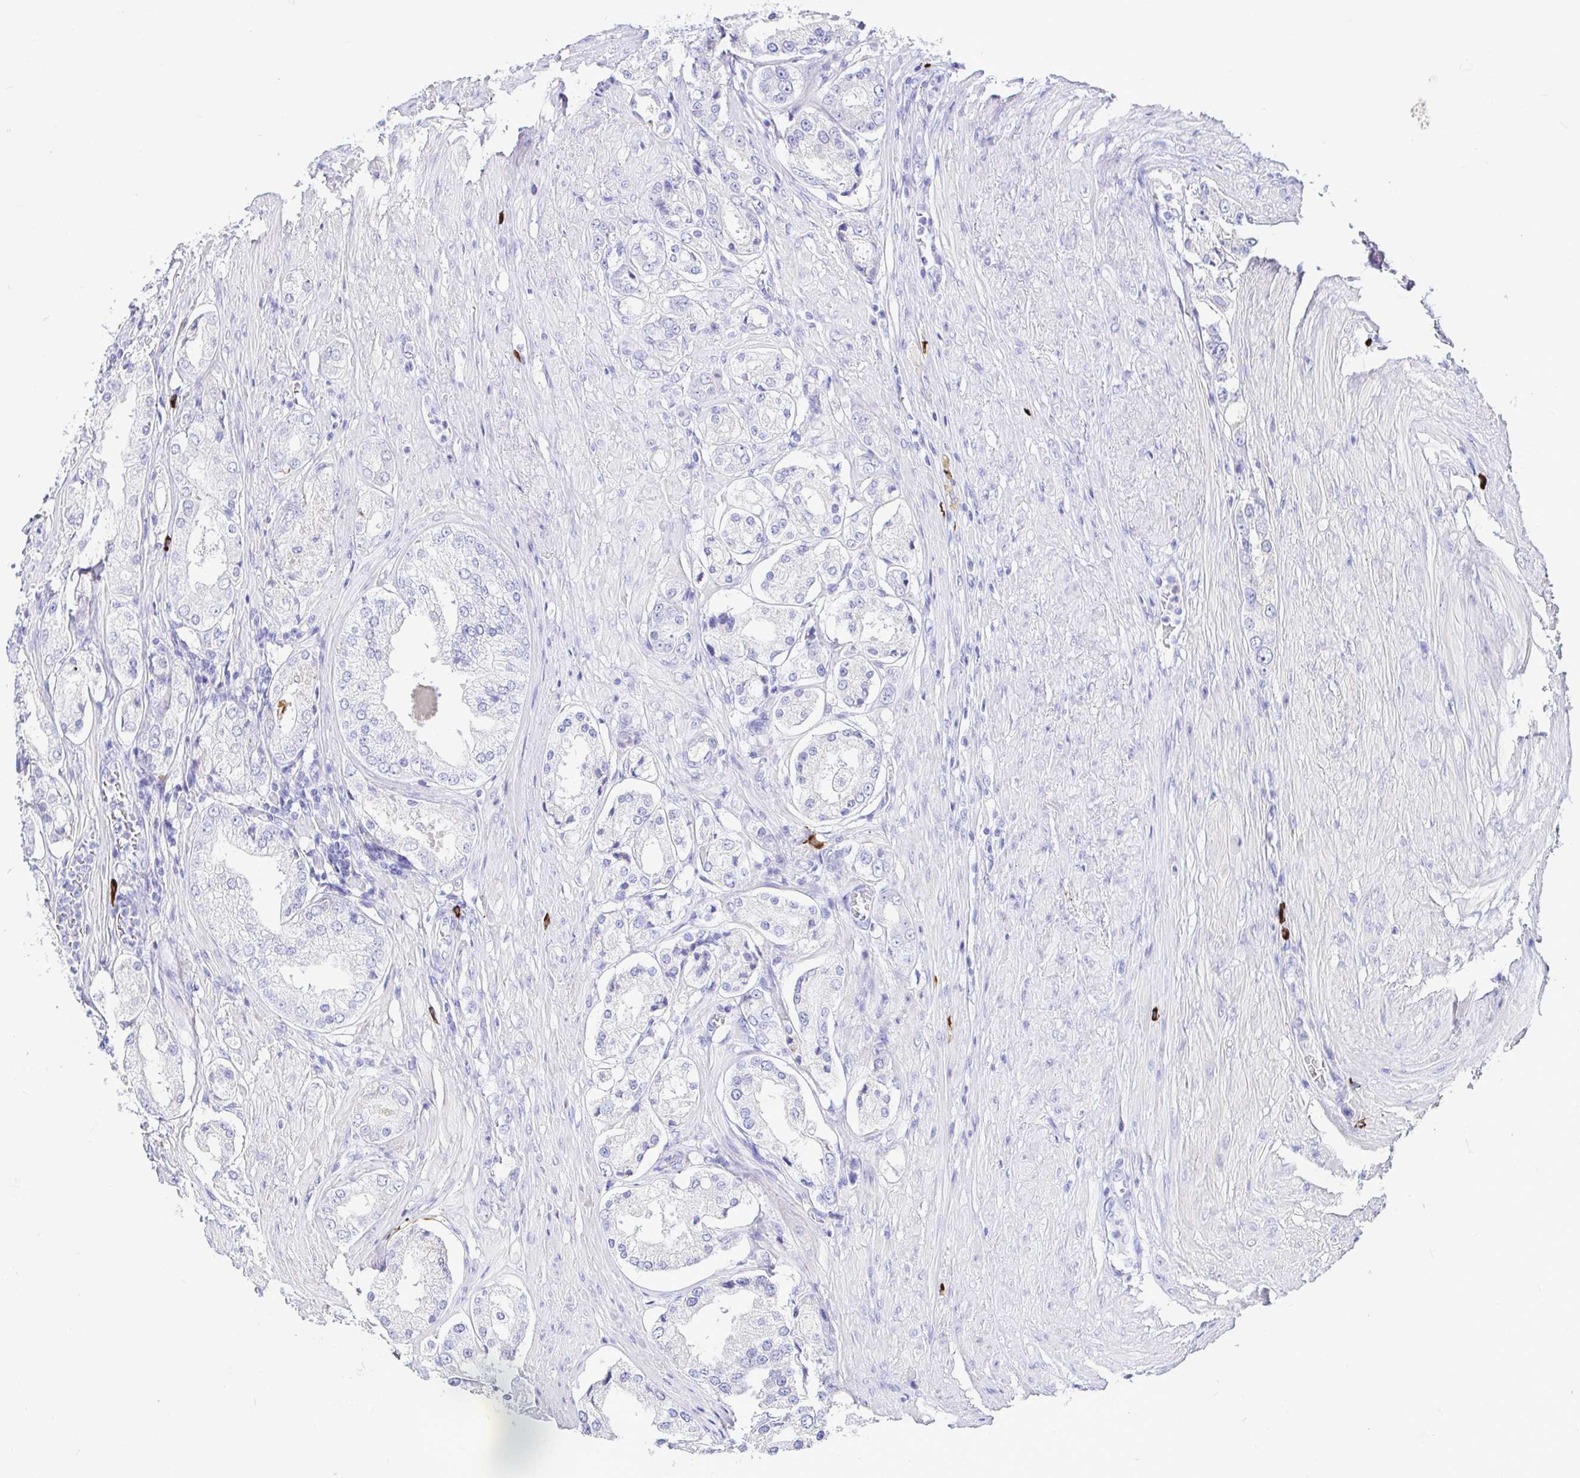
{"staining": {"intensity": "negative", "quantity": "none", "location": "none"}, "tissue": "prostate cancer", "cell_type": "Tumor cells", "image_type": "cancer", "snomed": [{"axis": "morphology", "description": "Adenocarcinoma, Low grade"}, {"axis": "topography", "description": "Prostate"}], "caption": "Tumor cells are negative for brown protein staining in adenocarcinoma (low-grade) (prostate). (DAB (3,3'-diaminobenzidine) immunohistochemistry, high magnification).", "gene": "CCDC62", "patient": {"sex": "male", "age": 68}}